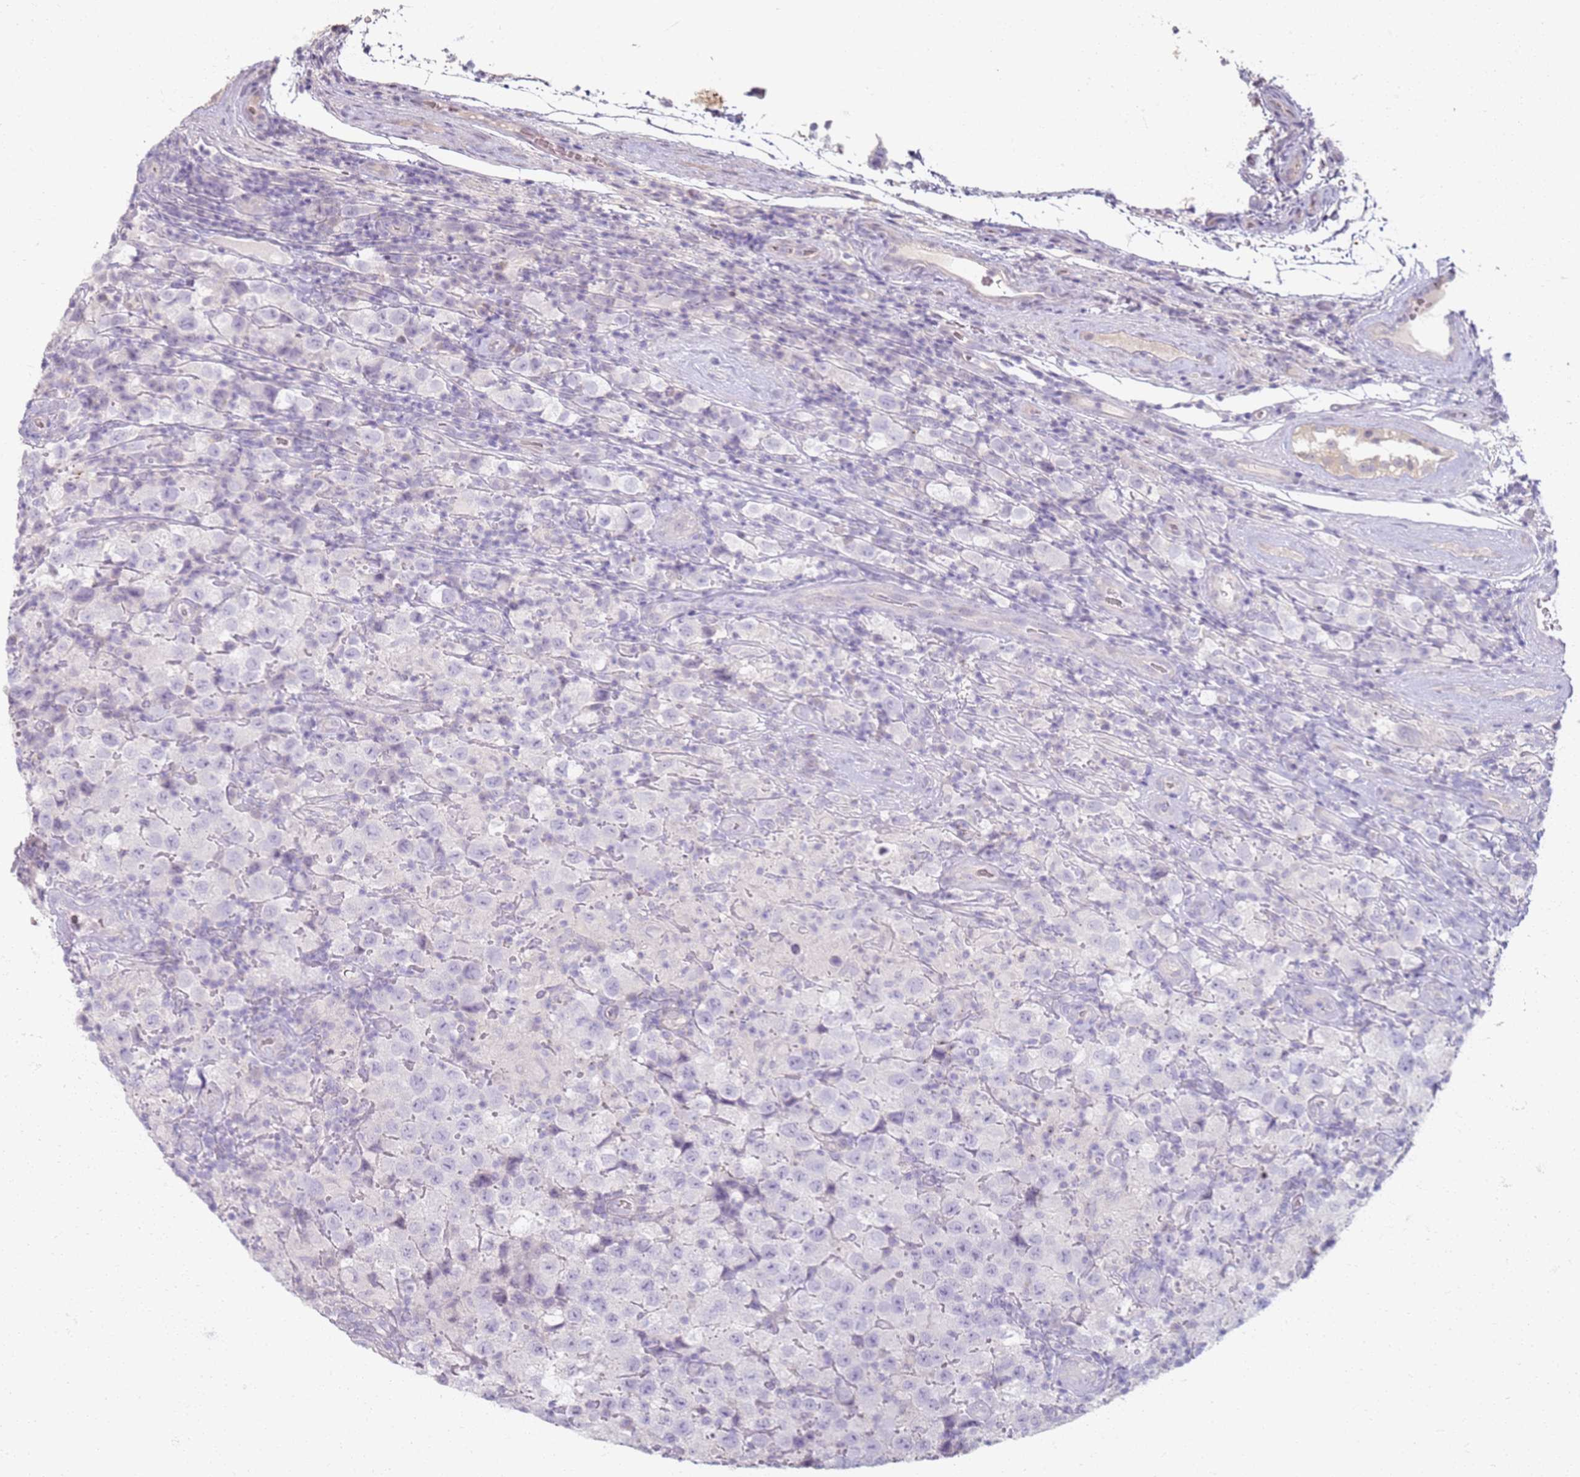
{"staining": {"intensity": "negative", "quantity": "none", "location": "none"}, "tissue": "testis cancer", "cell_type": "Tumor cells", "image_type": "cancer", "snomed": [{"axis": "morphology", "description": "Seminoma, NOS"}, {"axis": "morphology", "description": "Carcinoma, Embryonal, NOS"}, {"axis": "topography", "description": "Testis"}], "caption": "This is an immunohistochemistry (IHC) image of human embryonal carcinoma (testis). There is no expression in tumor cells.", "gene": "CD40LG", "patient": {"sex": "male", "age": 41}}